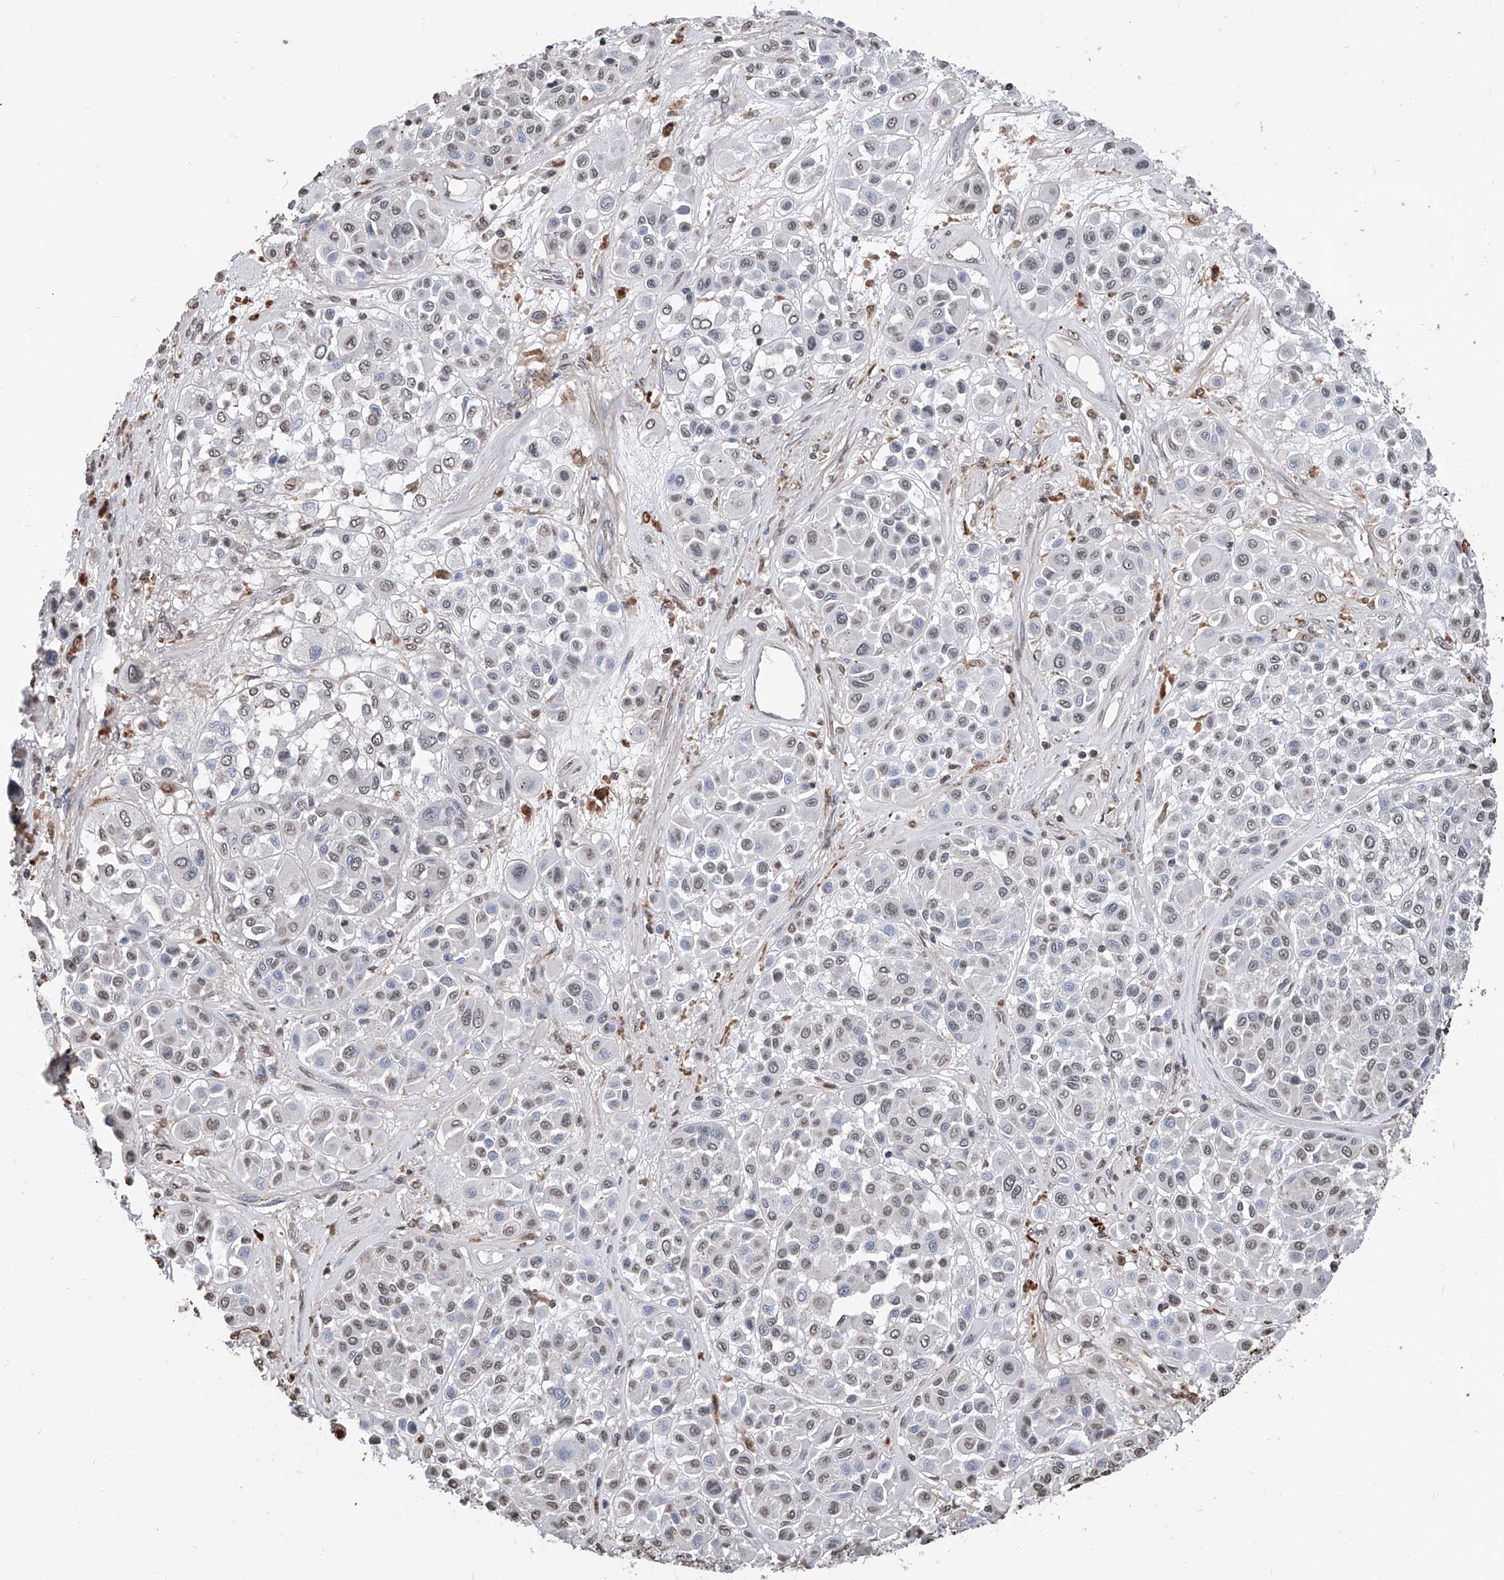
{"staining": {"intensity": "weak", "quantity": "25%-75%", "location": "nuclear"}, "tissue": "melanoma", "cell_type": "Tumor cells", "image_type": "cancer", "snomed": [{"axis": "morphology", "description": "Malignant melanoma, Metastatic site"}, {"axis": "topography", "description": "Soft tissue"}], "caption": "Protein analysis of malignant melanoma (metastatic site) tissue shows weak nuclear staining in approximately 25%-75% of tumor cells.", "gene": "RP9", "patient": {"sex": "male", "age": 41}}